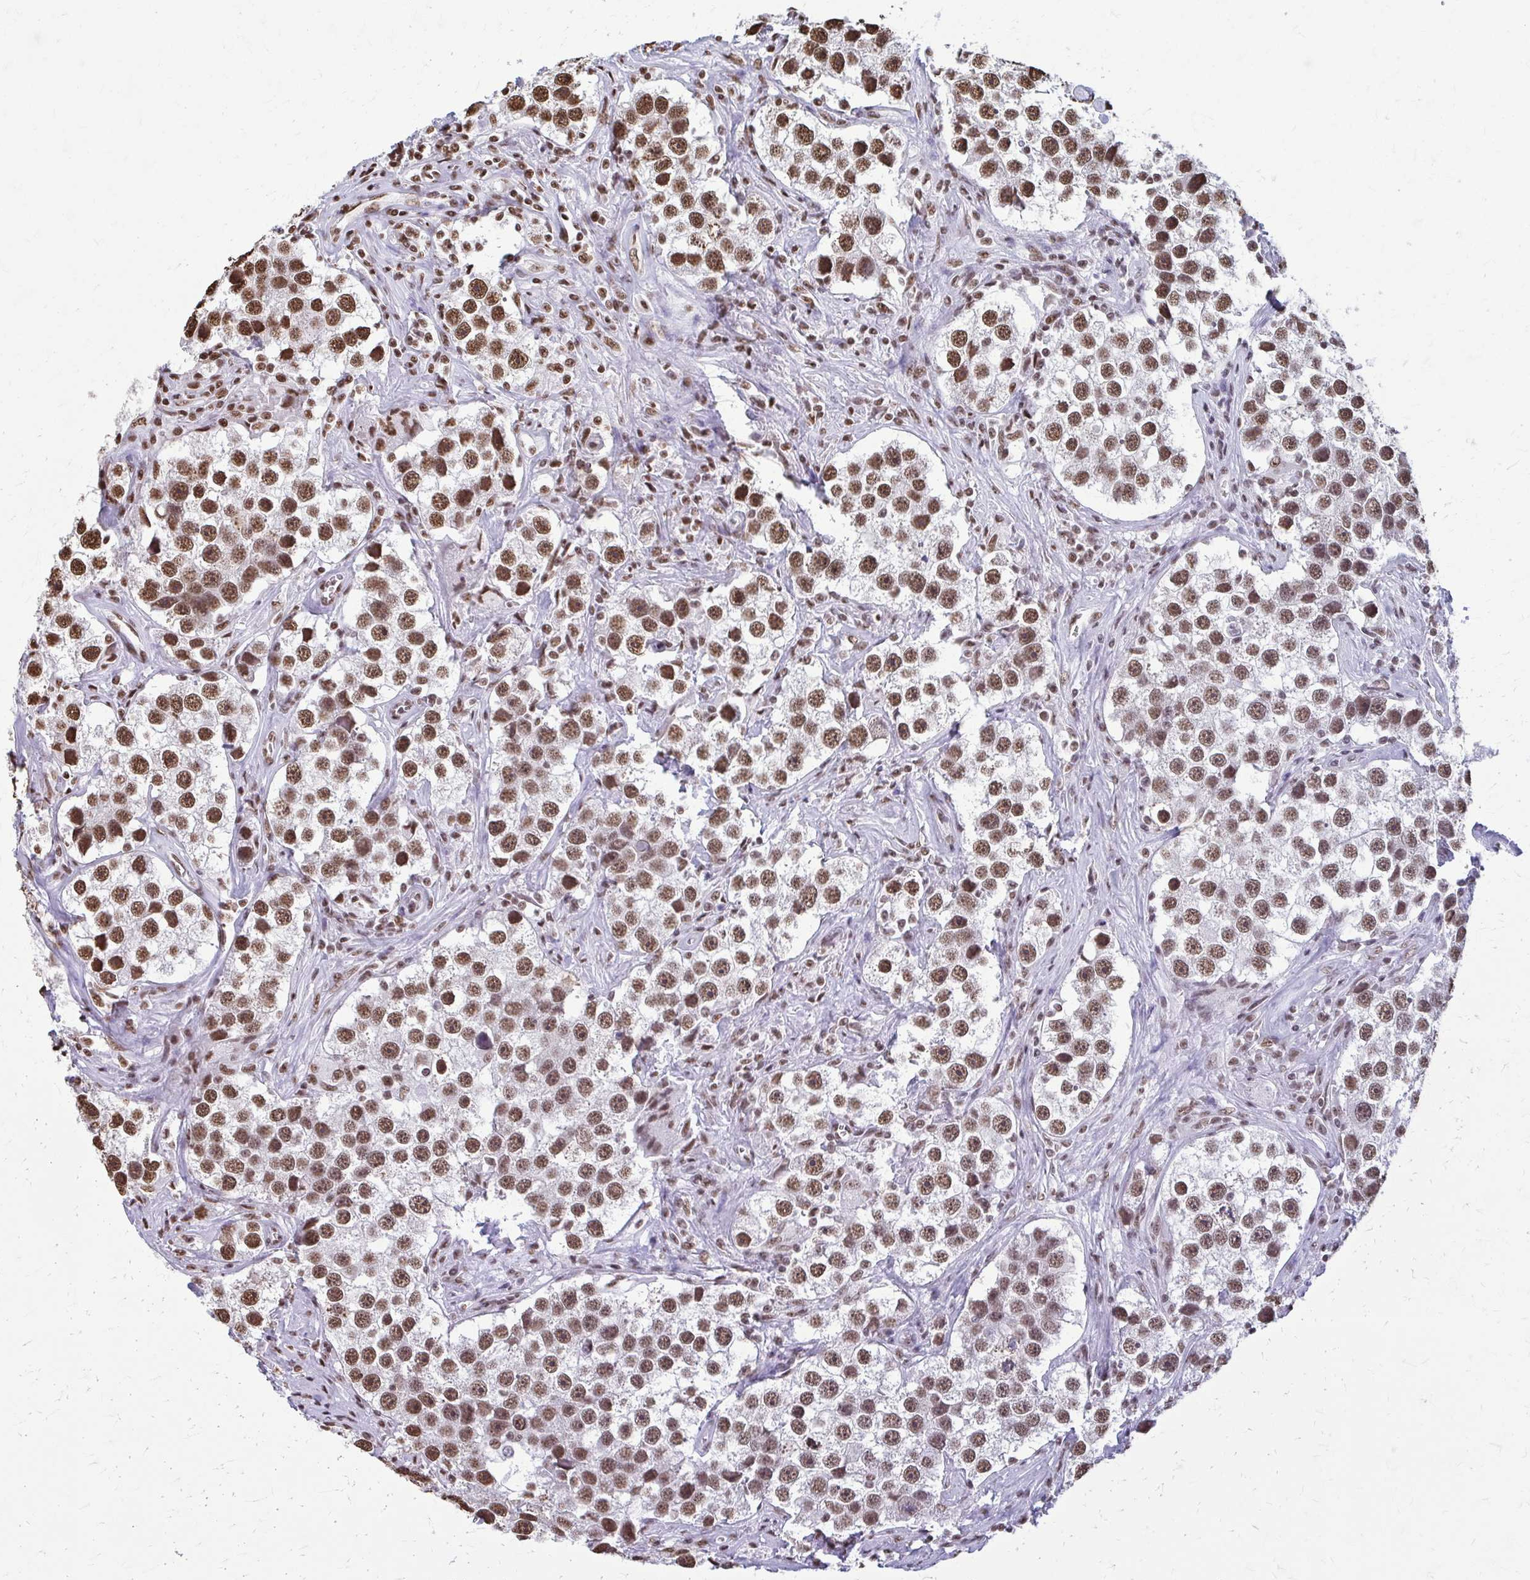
{"staining": {"intensity": "moderate", "quantity": ">75%", "location": "nuclear"}, "tissue": "testis cancer", "cell_type": "Tumor cells", "image_type": "cancer", "snomed": [{"axis": "morphology", "description": "Seminoma, NOS"}, {"axis": "topography", "description": "Testis"}], "caption": "Immunohistochemistry (DAB) staining of testis seminoma shows moderate nuclear protein staining in about >75% of tumor cells. The protein is stained brown, and the nuclei are stained in blue (DAB (3,3'-diaminobenzidine) IHC with brightfield microscopy, high magnification).", "gene": "SNRPA", "patient": {"sex": "male", "age": 49}}